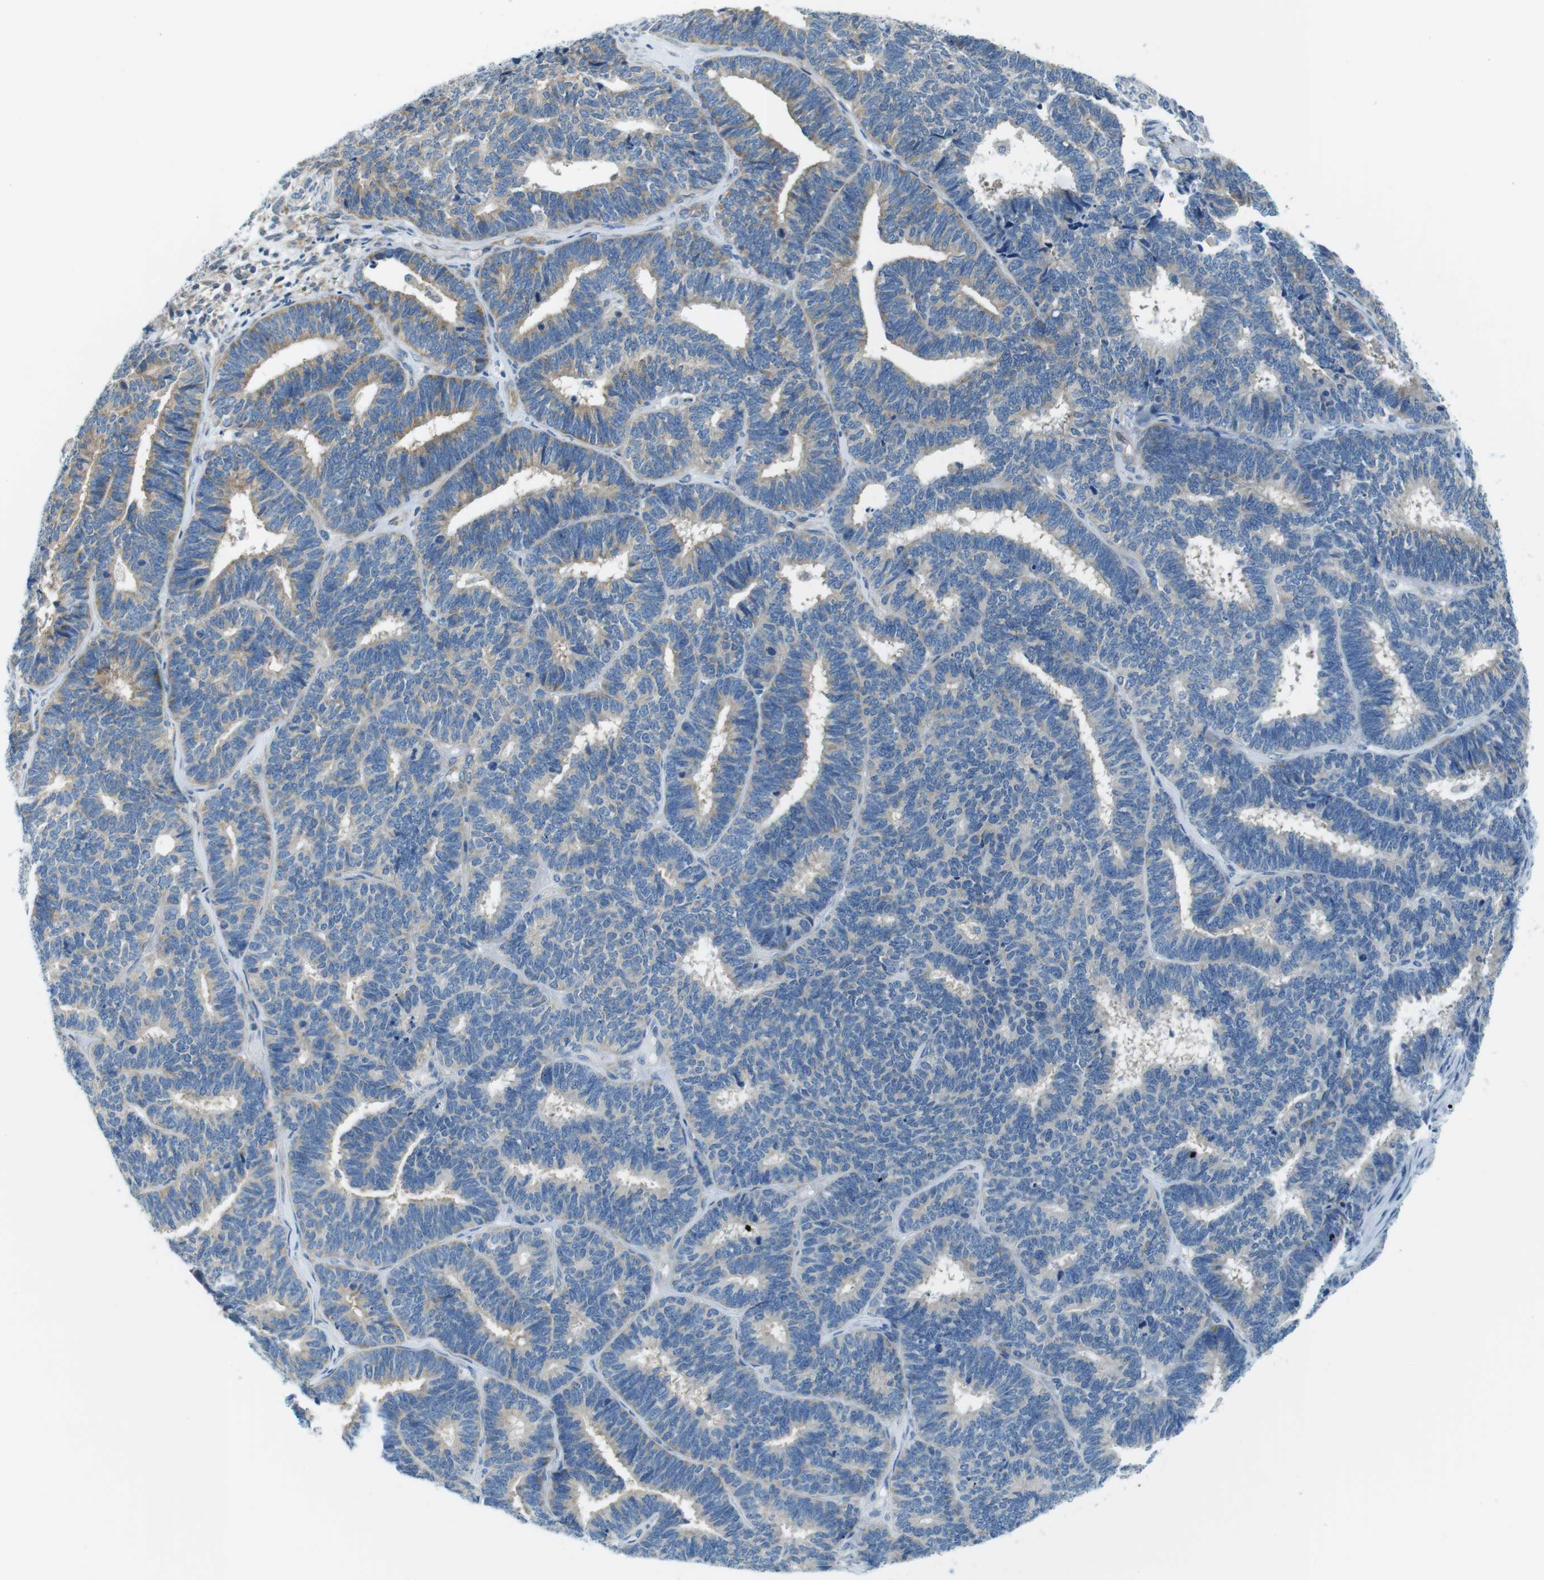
{"staining": {"intensity": "moderate", "quantity": "<25%", "location": "cytoplasmic/membranous"}, "tissue": "endometrial cancer", "cell_type": "Tumor cells", "image_type": "cancer", "snomed": [{"axis": "morphology", "description": "Adenocarcinoma, NOS"}, {"axis": "topography", "description": "Endometrium"}], "caption": "Endometrial adenocarcinoma tissue shows moderate cytoplasmic/membranous staining in about <25% of tumor cells, visualized by immunohistochemistry. (DAB = brown stain, brightfield microscopy at high magnification).", "gene": "EIF2B5", "patient": {"sex": "female", "age": 70}}